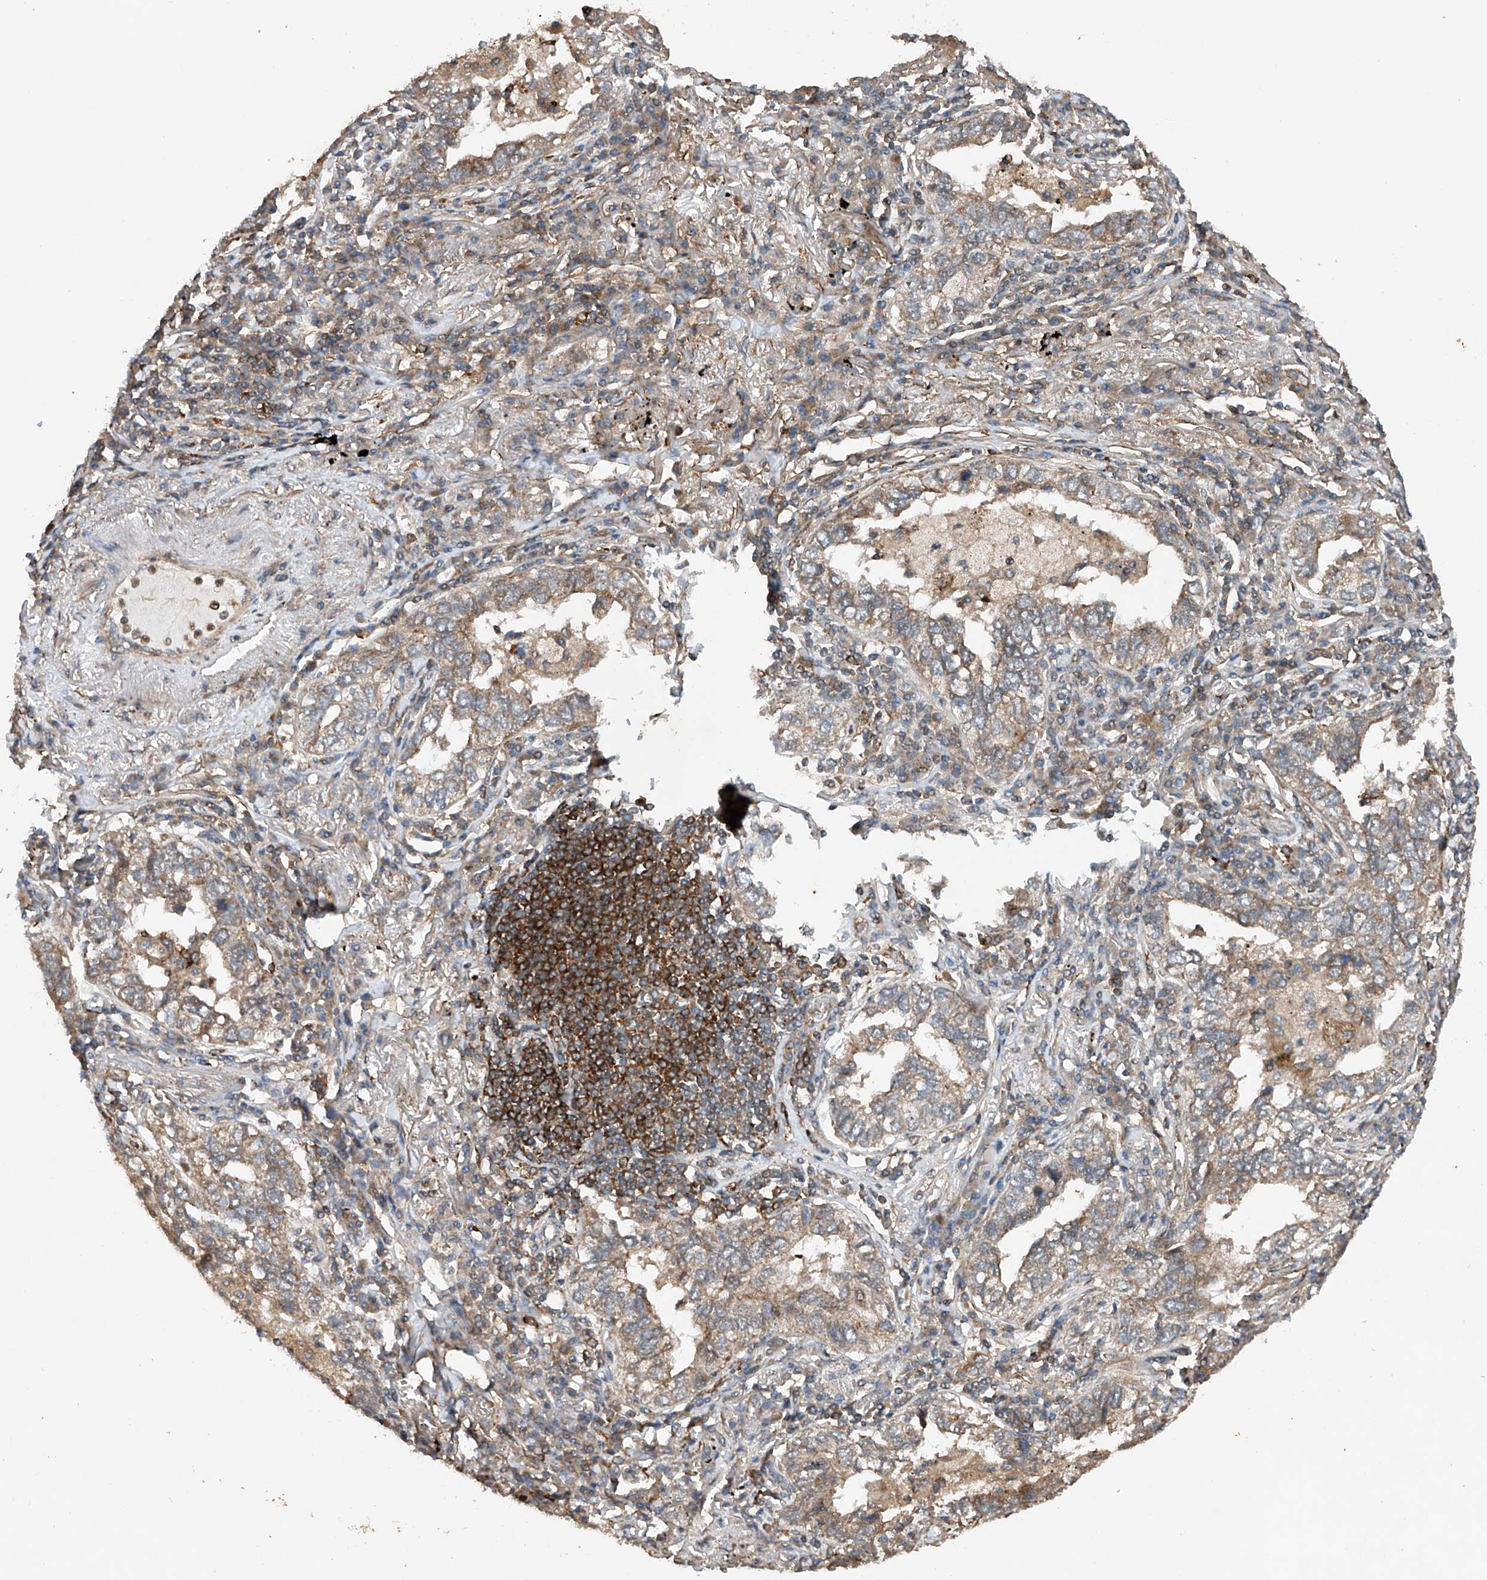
{"staining": {"intensity": "moderate", "quantity": ">75%", "location": "cytoplasmic/membranous"}, "tissue": "lung cancer", "cell_type": "Tumor cells", "image_type": "cancer", "snomed": [{"axis": "morphology", "description": "Adenocarcinoma, NOS"}, {"axis": "topography", "description": "Lung"}], "caption": "Immunohistochemical staining of lung adenocarcinoma displays medium levels of moderate cytoplasmic/membranous protein expression in about >75% of tumor cells. Nuclei are stained in blue.", "gene": "CEP85L", "patient": {"sex": "male", "age": 65}}